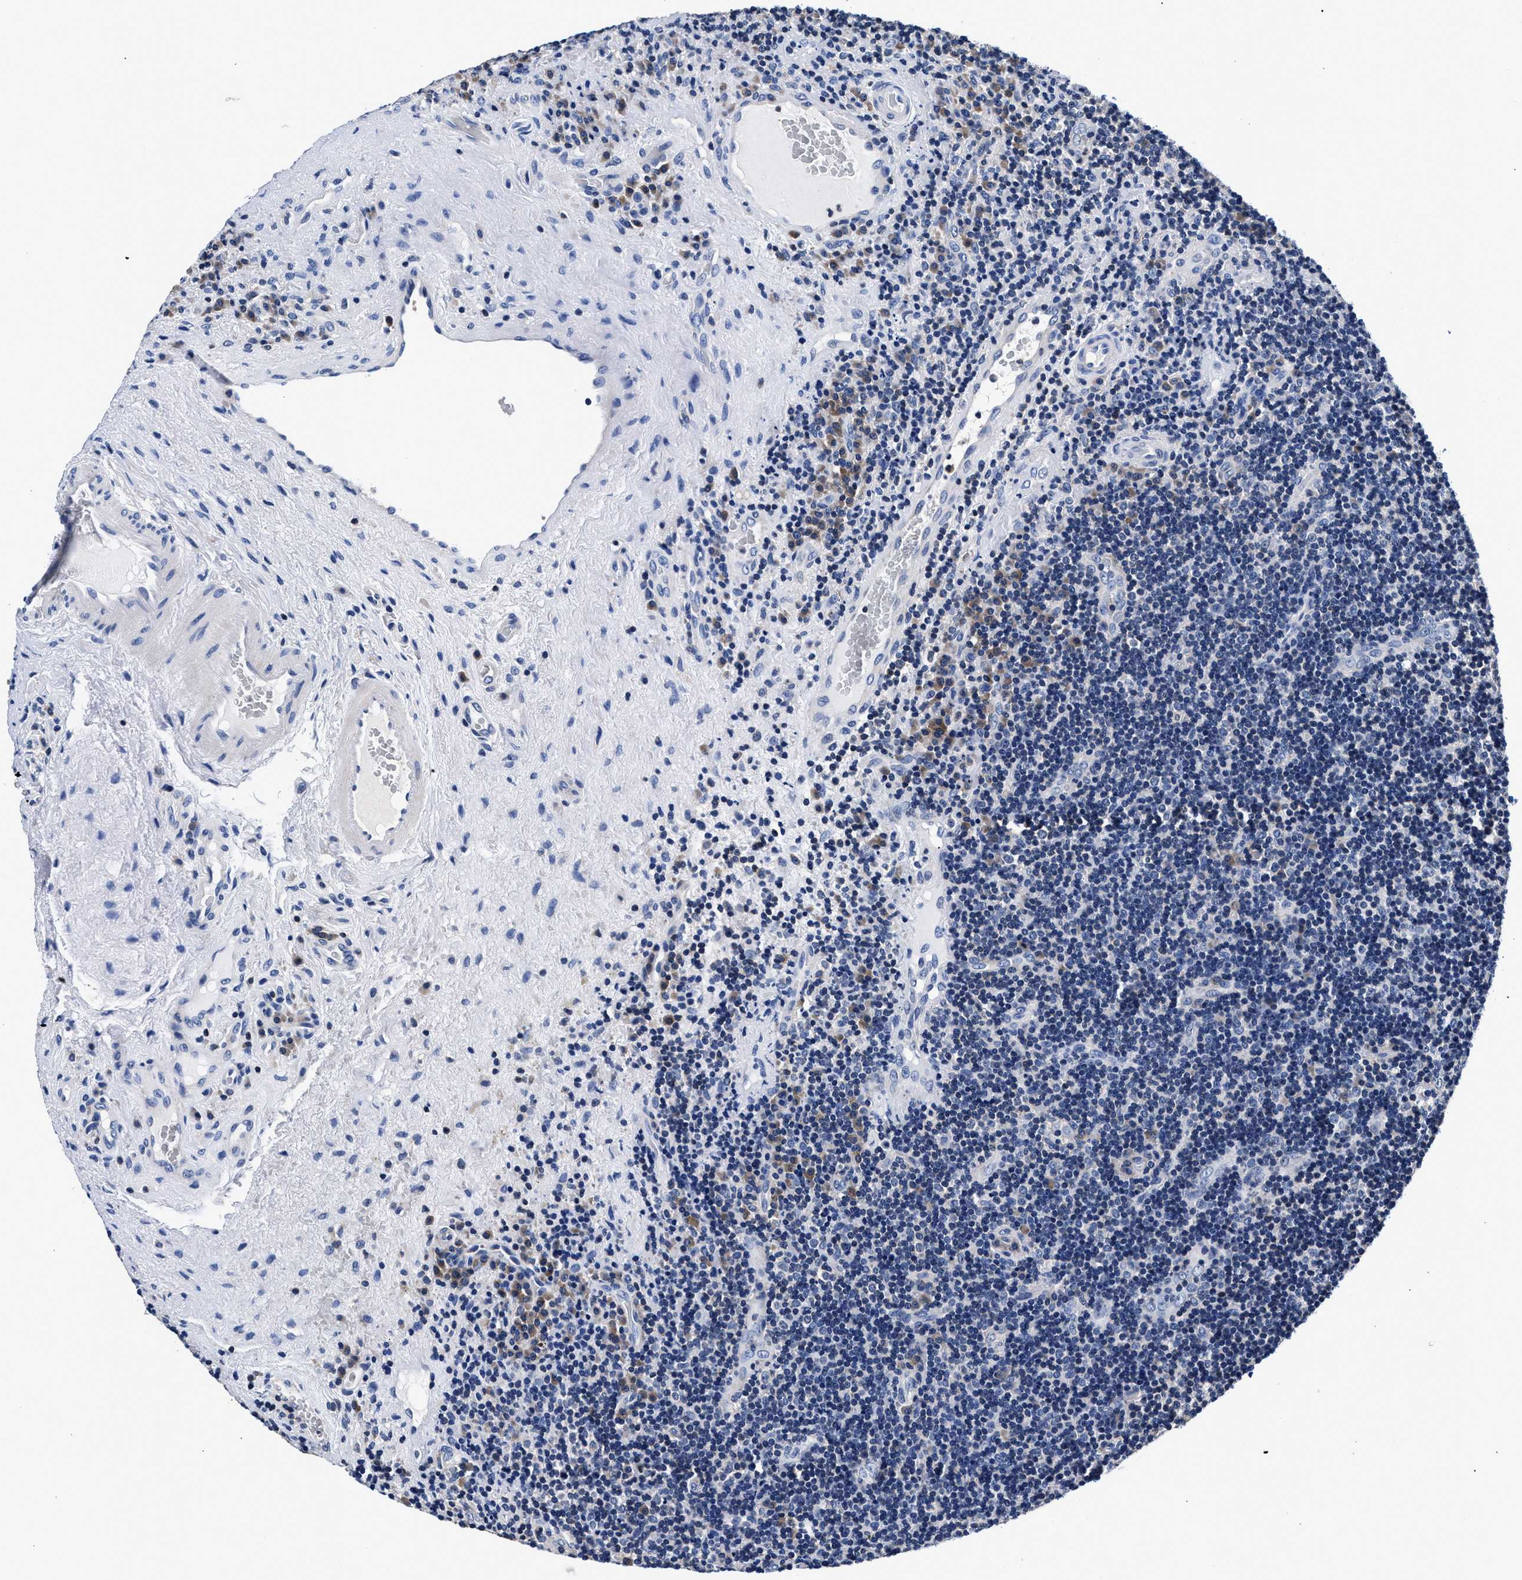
{"staining": {"intensity": "negative", "quantity": "none", "location": "none"}, "tissue": "lymphoma", "cell_type": "Tumor cells", "image_type": "cancer", "snomed": [{"axis": "morphology", "description": "Malignant lymphoma, non-Hodgkin's type, High grade"}, {"axis": "topography", "description": "Tonsil"}], "caption": "IHC of human malignant lymphoma, non-Hodgkin's type (high-grade) reveals no staining in tumor cells.", "gene": "PHF24", "patient": {"sex": "female", "age": 36}}